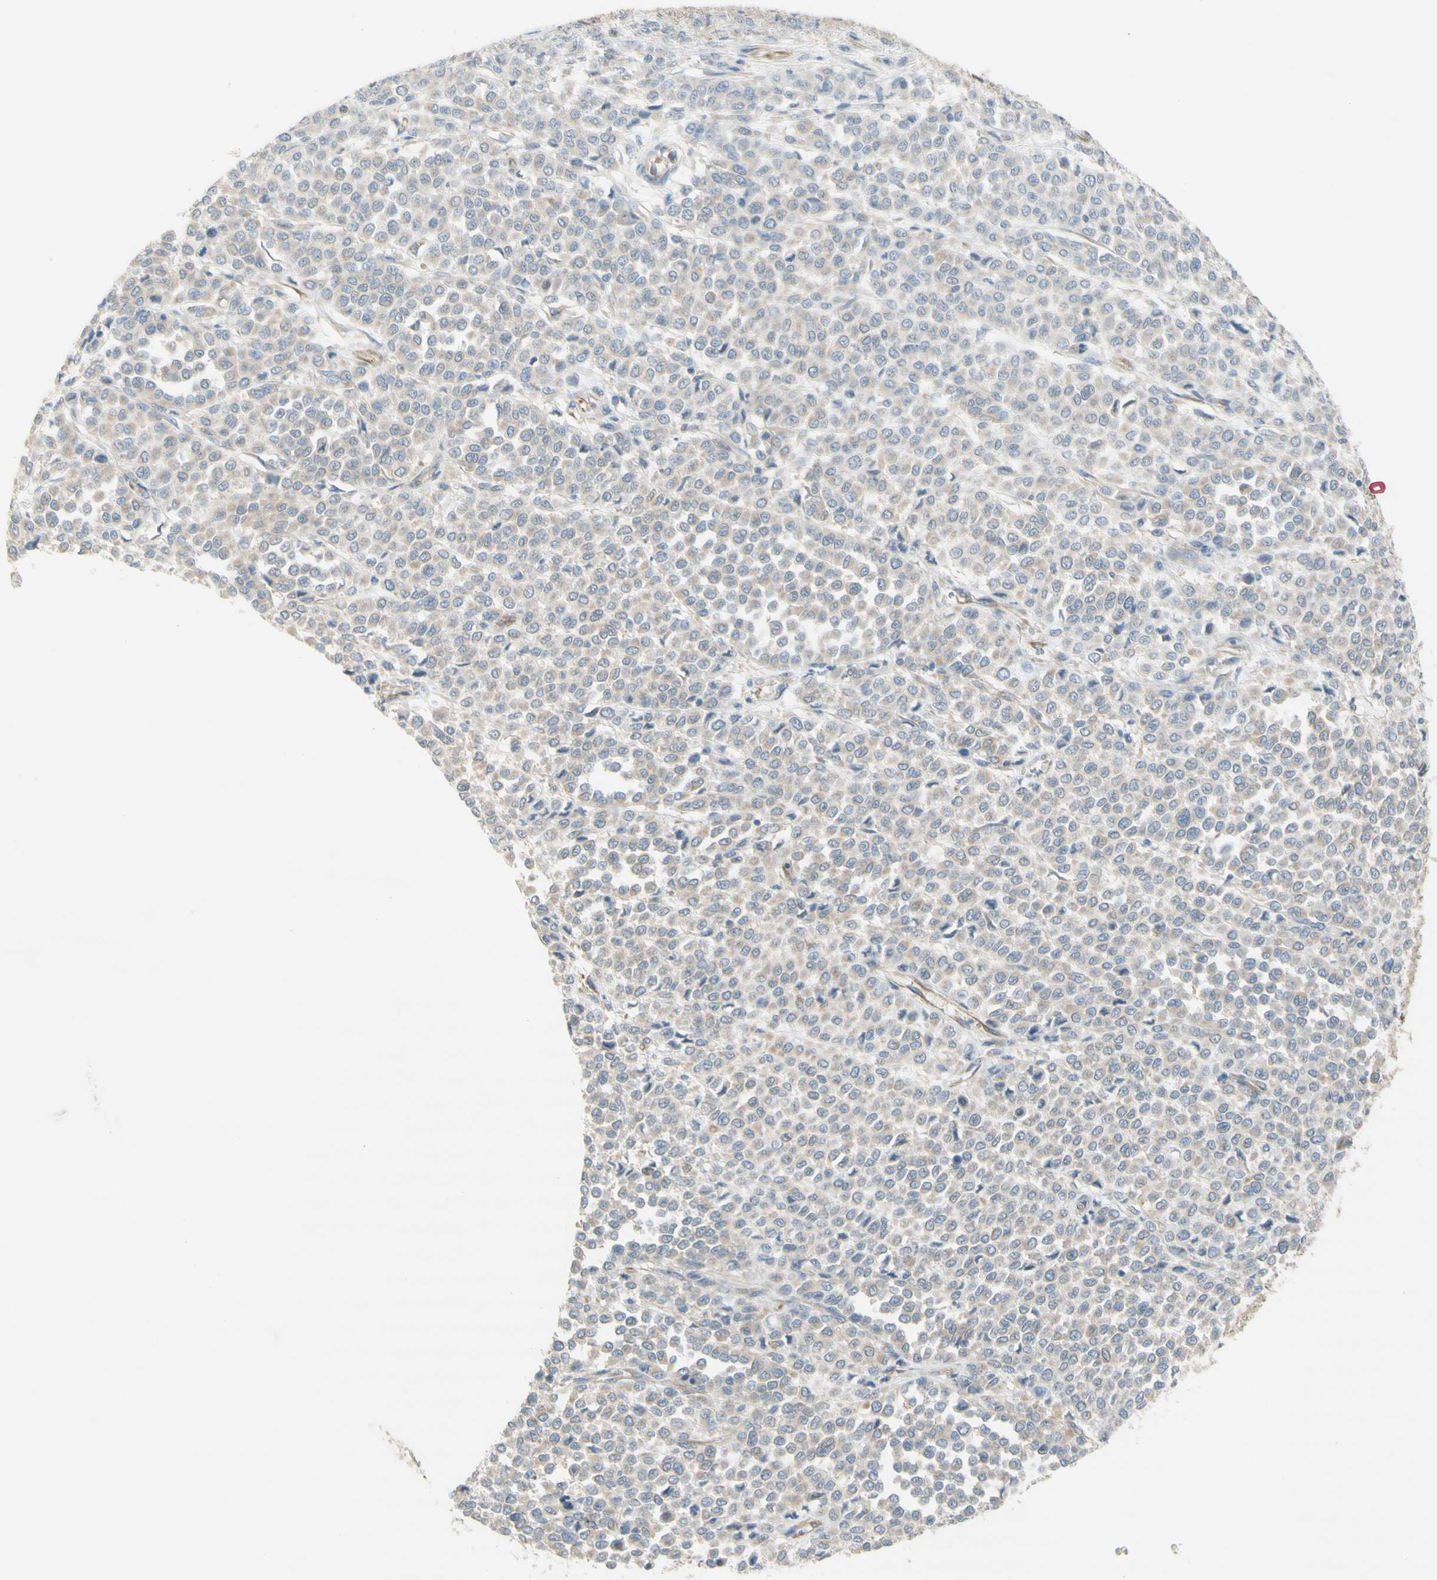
{"staining": {"intensity": "weak", "quantity": "25%-75%", "location": "cytoplasmic/membranous"}, "tissue": "melanoma", "cell_type": "Tumor cells", "image_type": "cancer", "snomed": [{"axis": "morphology", "description": "Malignant melanoma, Metastatic site"}, {"axis": "topography", "description": "Pancreas"}], "caption": "Weak cytoplasmic/membranous expression is identified in approximately 25%-75% of tumor cells in malignant melanoma (metastatic site).", "gene": "DYNC1H1", "patient": {"sex": "female", "age": 30}}